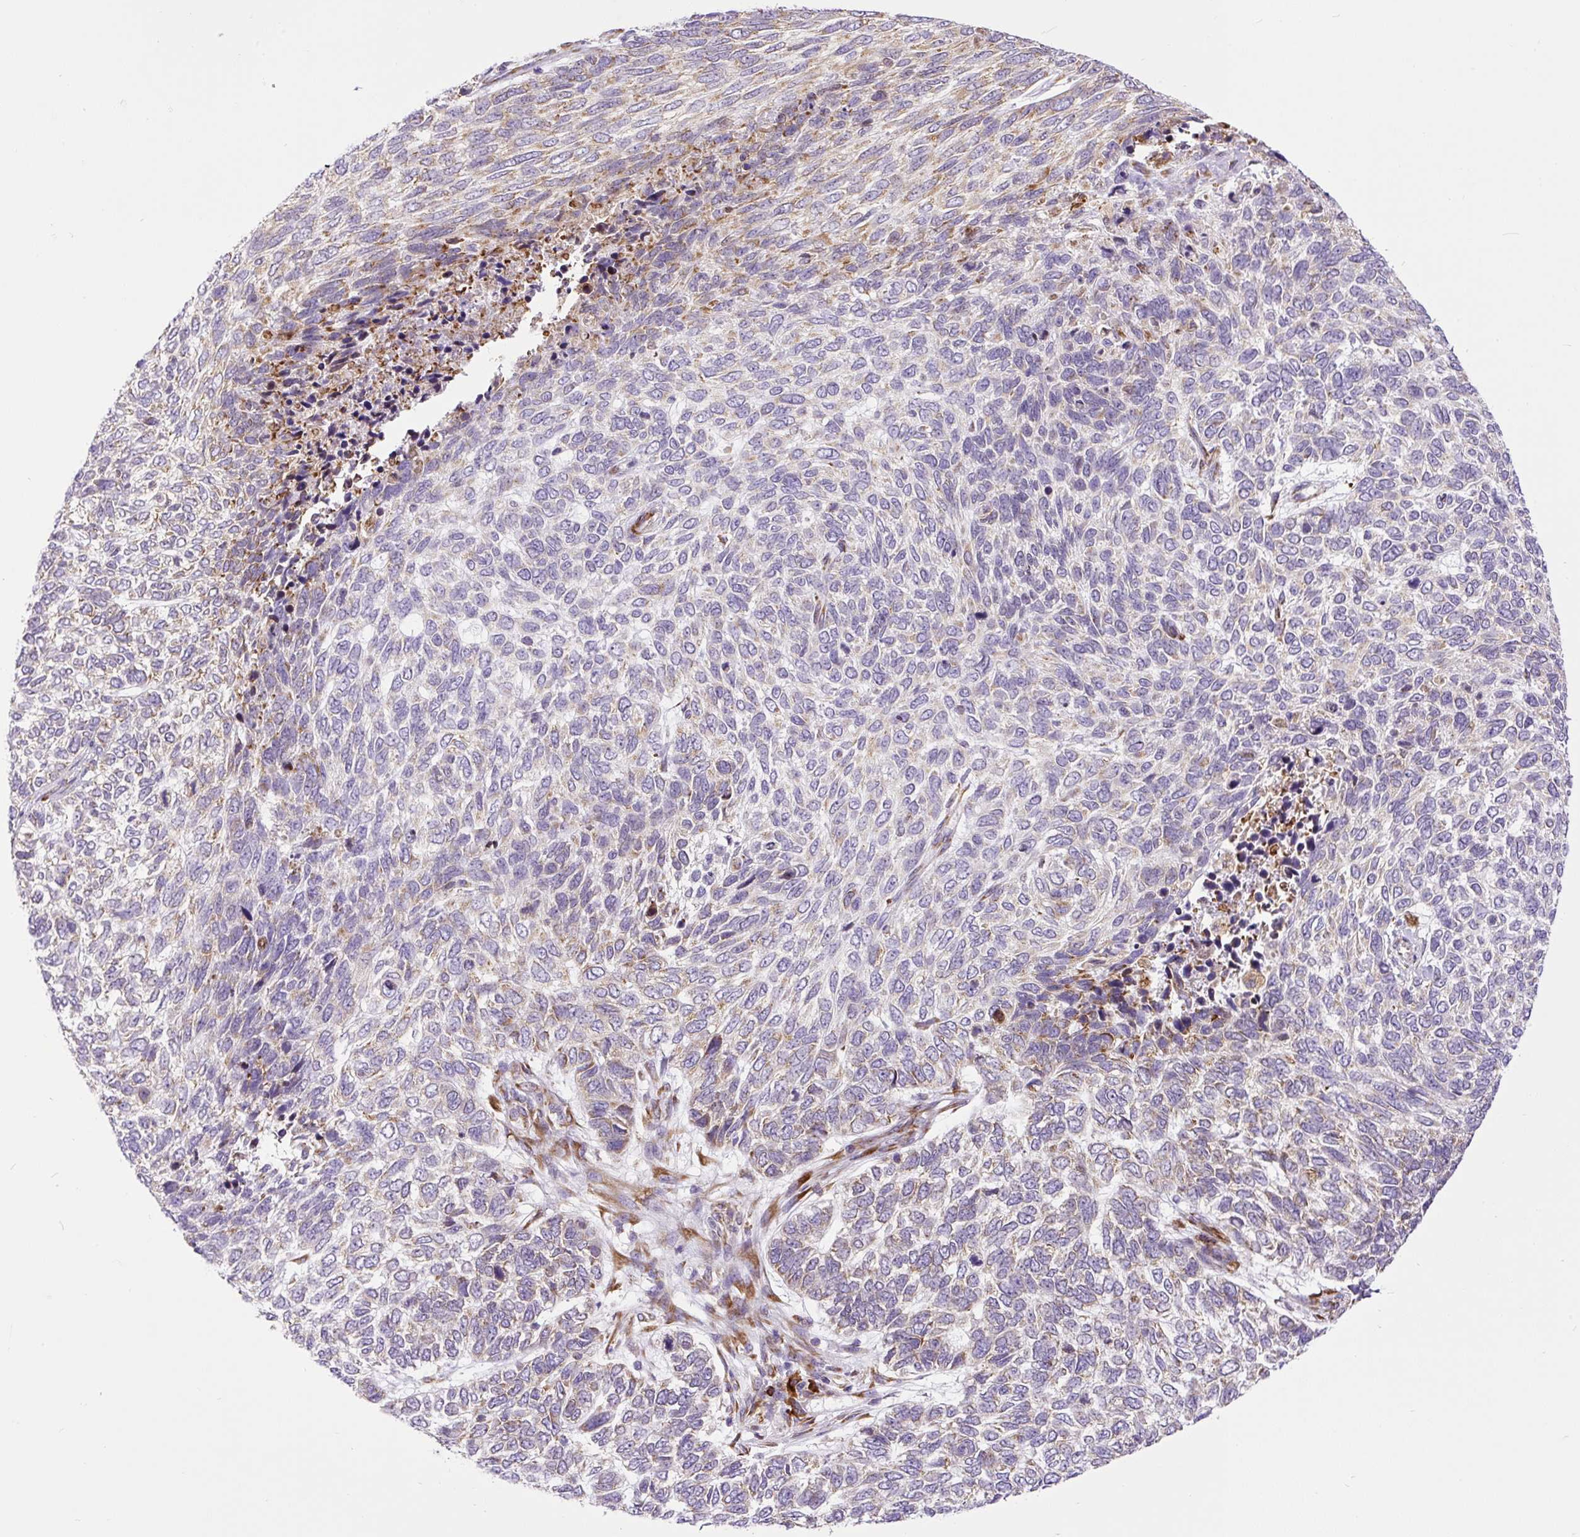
{"staining": {"intensity": "moderate", "quantity": "25%-75%", "location": "cytoplasmic/membranous"}, "tissue": "skin cancer", "cell_type": "Tumor cells", "image_type": "cancer", "snomed": [{"axis": "morphology", "description": "Basal cell carcinoma"}, {"axis": "topography", "description": "Skin"}], "caption": "The micrograph reveals immunohistochemical staining of skin cancer (basal cell carcinoma). There is moderate cytoplasmic/membranous expression is seen in about 25%-75% of tumor cells.", "gene": "DDOST", "patient": {"sex": "female", "age": 65}}